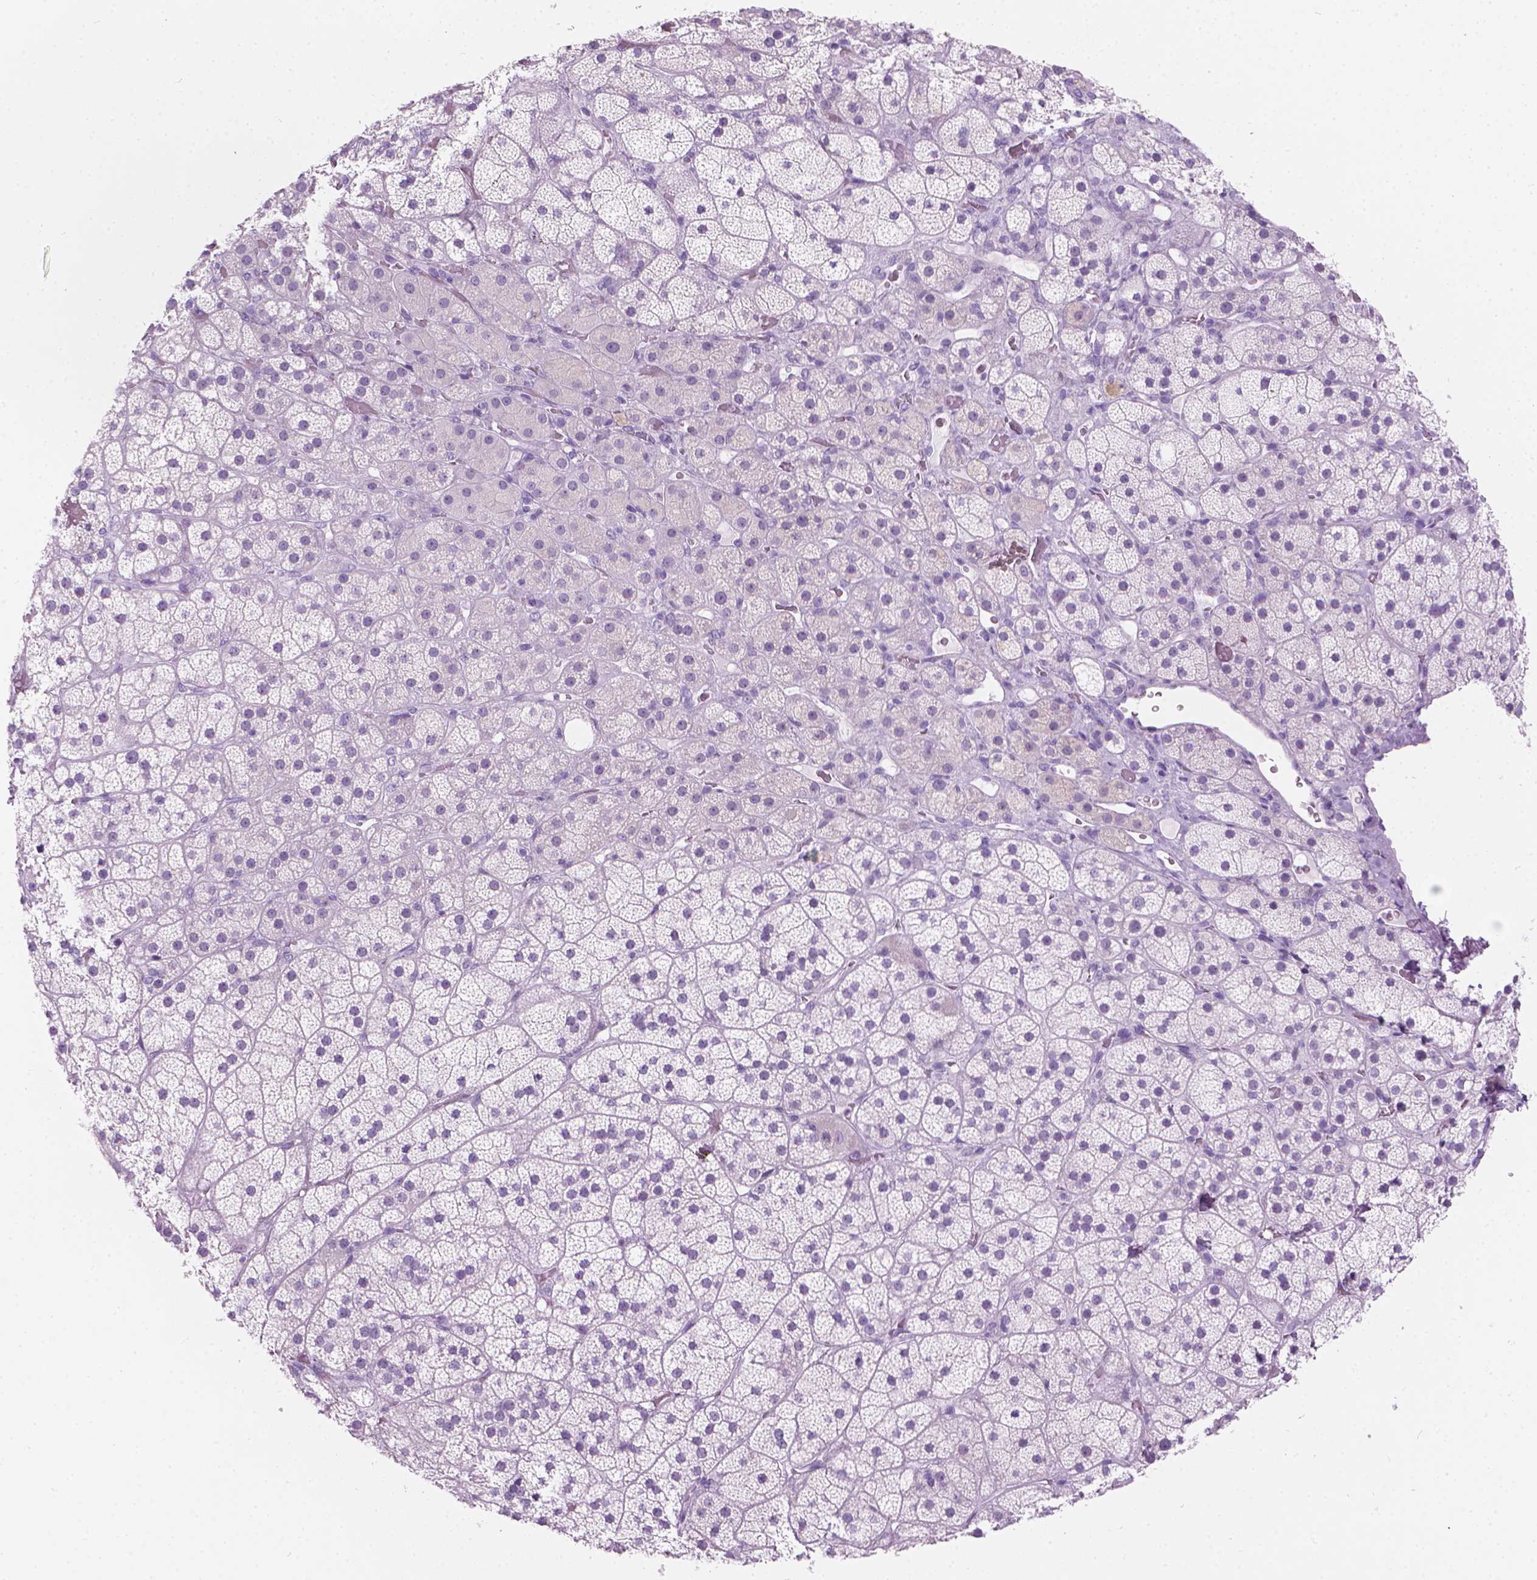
{"staining": {"intensity": "negative", "quantity": "none", "location": "none"}, "tissue": "adrenal gland", "cell_type": "Glandular cells", "image_type": "normal", "snomed": [{"axis": "morphology", "description": "Normal tissue, NOS"}, {"axis": "topography", "description": "Adrenal gland"}], "caption": "Immunohistochemistry (IHC) micrograph of unremarkable adrenal gland: human adrenal gland stained with DAB exhibits no significant protein expression in glandular cells. The staining was performed using DAB (3,3'-diaminobenzidine) to visualize the protein expression in brown, while the nuclei were stained in blue with hematoxylin (Magnification: 20x).", "gene": "TTC29", "patient": {"sex": "male", "age": 57}}